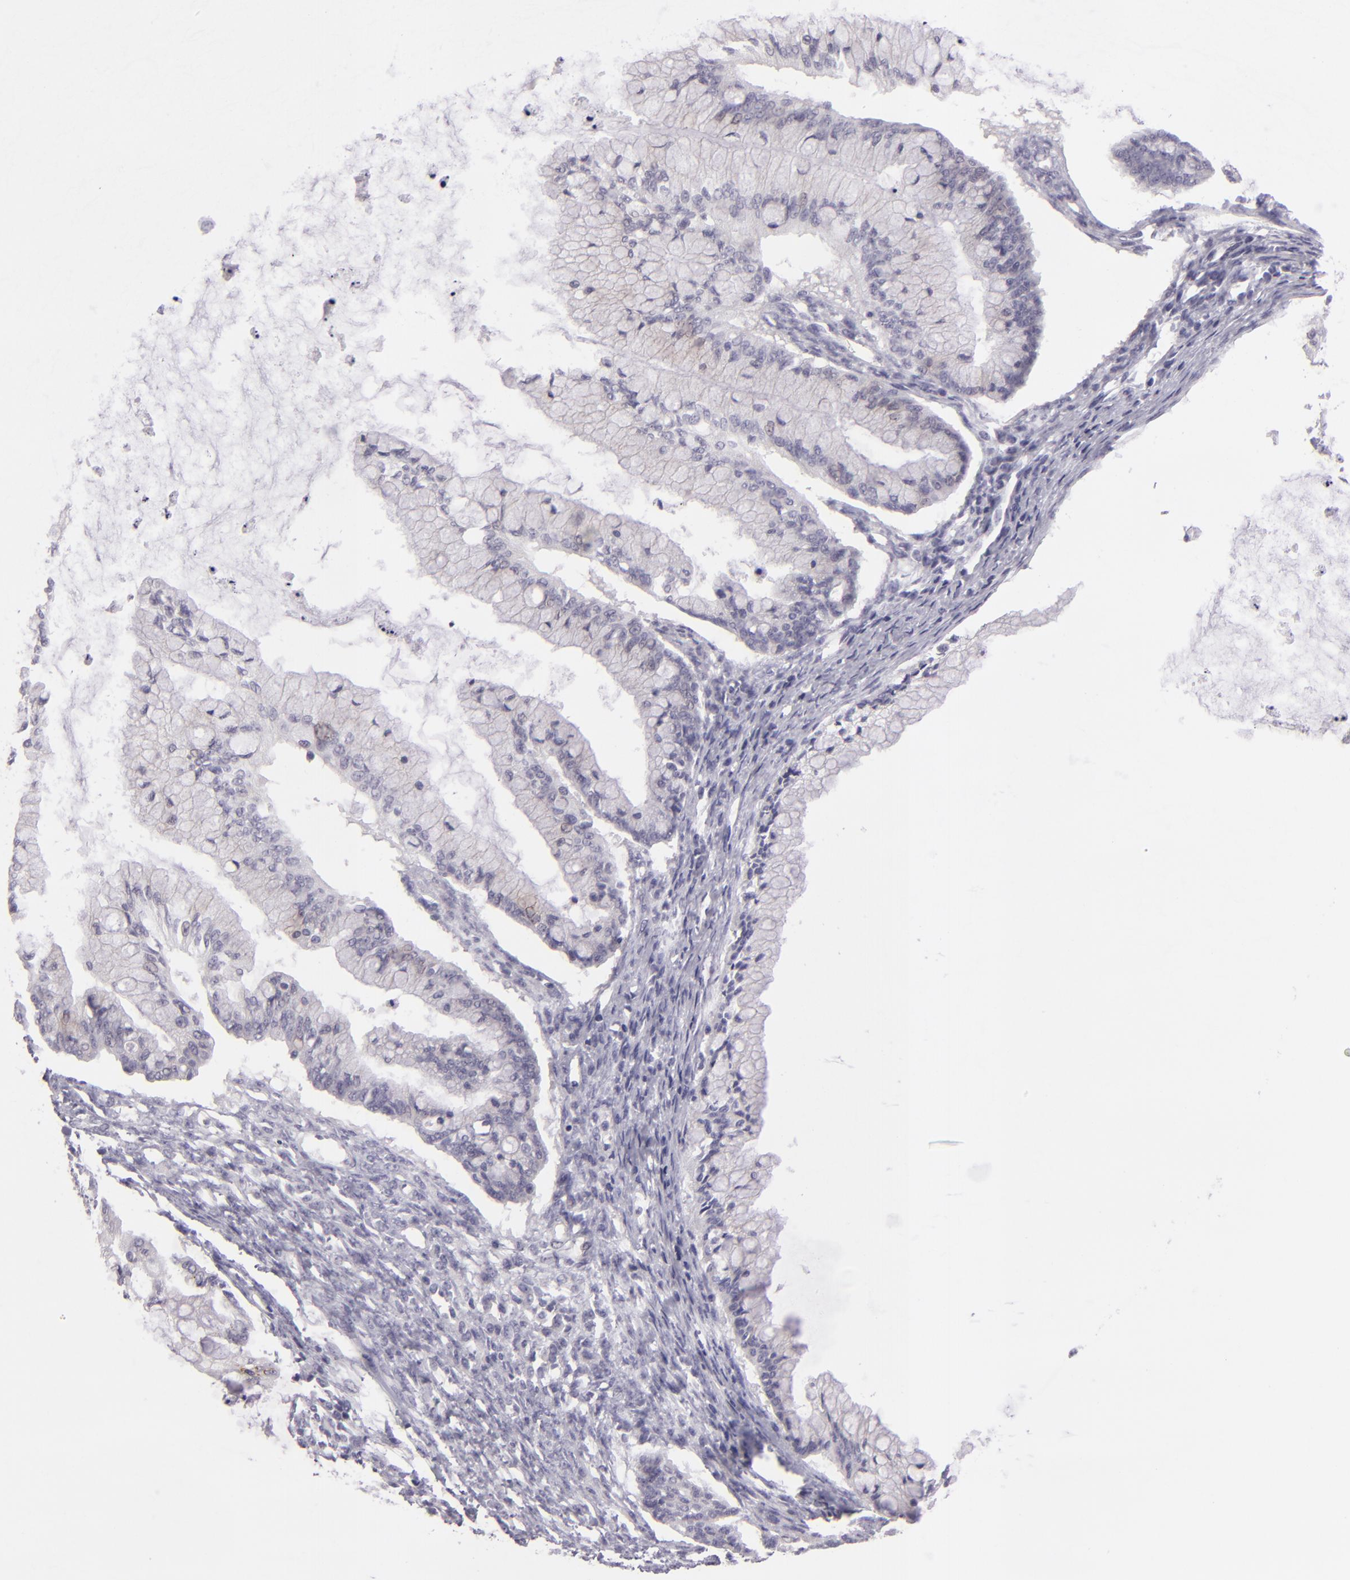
{"staining": {"intensity": "negative", "quantity": "none", "location": "none"}, "tissue": "ovarian cancer", "cell_type": "Tumor cells", "image_type": "cancer", "snomed": [{"axis": "morphology", "description": "Cystadenocarcinoma, mucinous, NOS"}, {"axis": "topography", "description": "Ovary"}], "caption": "Immunohistochemical staining of human ovarian mucinous cystadenocarcinoma shows no significant expression in tumor cells.", "gene": "EGFL6", "patient": {"sex": "female", "age": 57}}